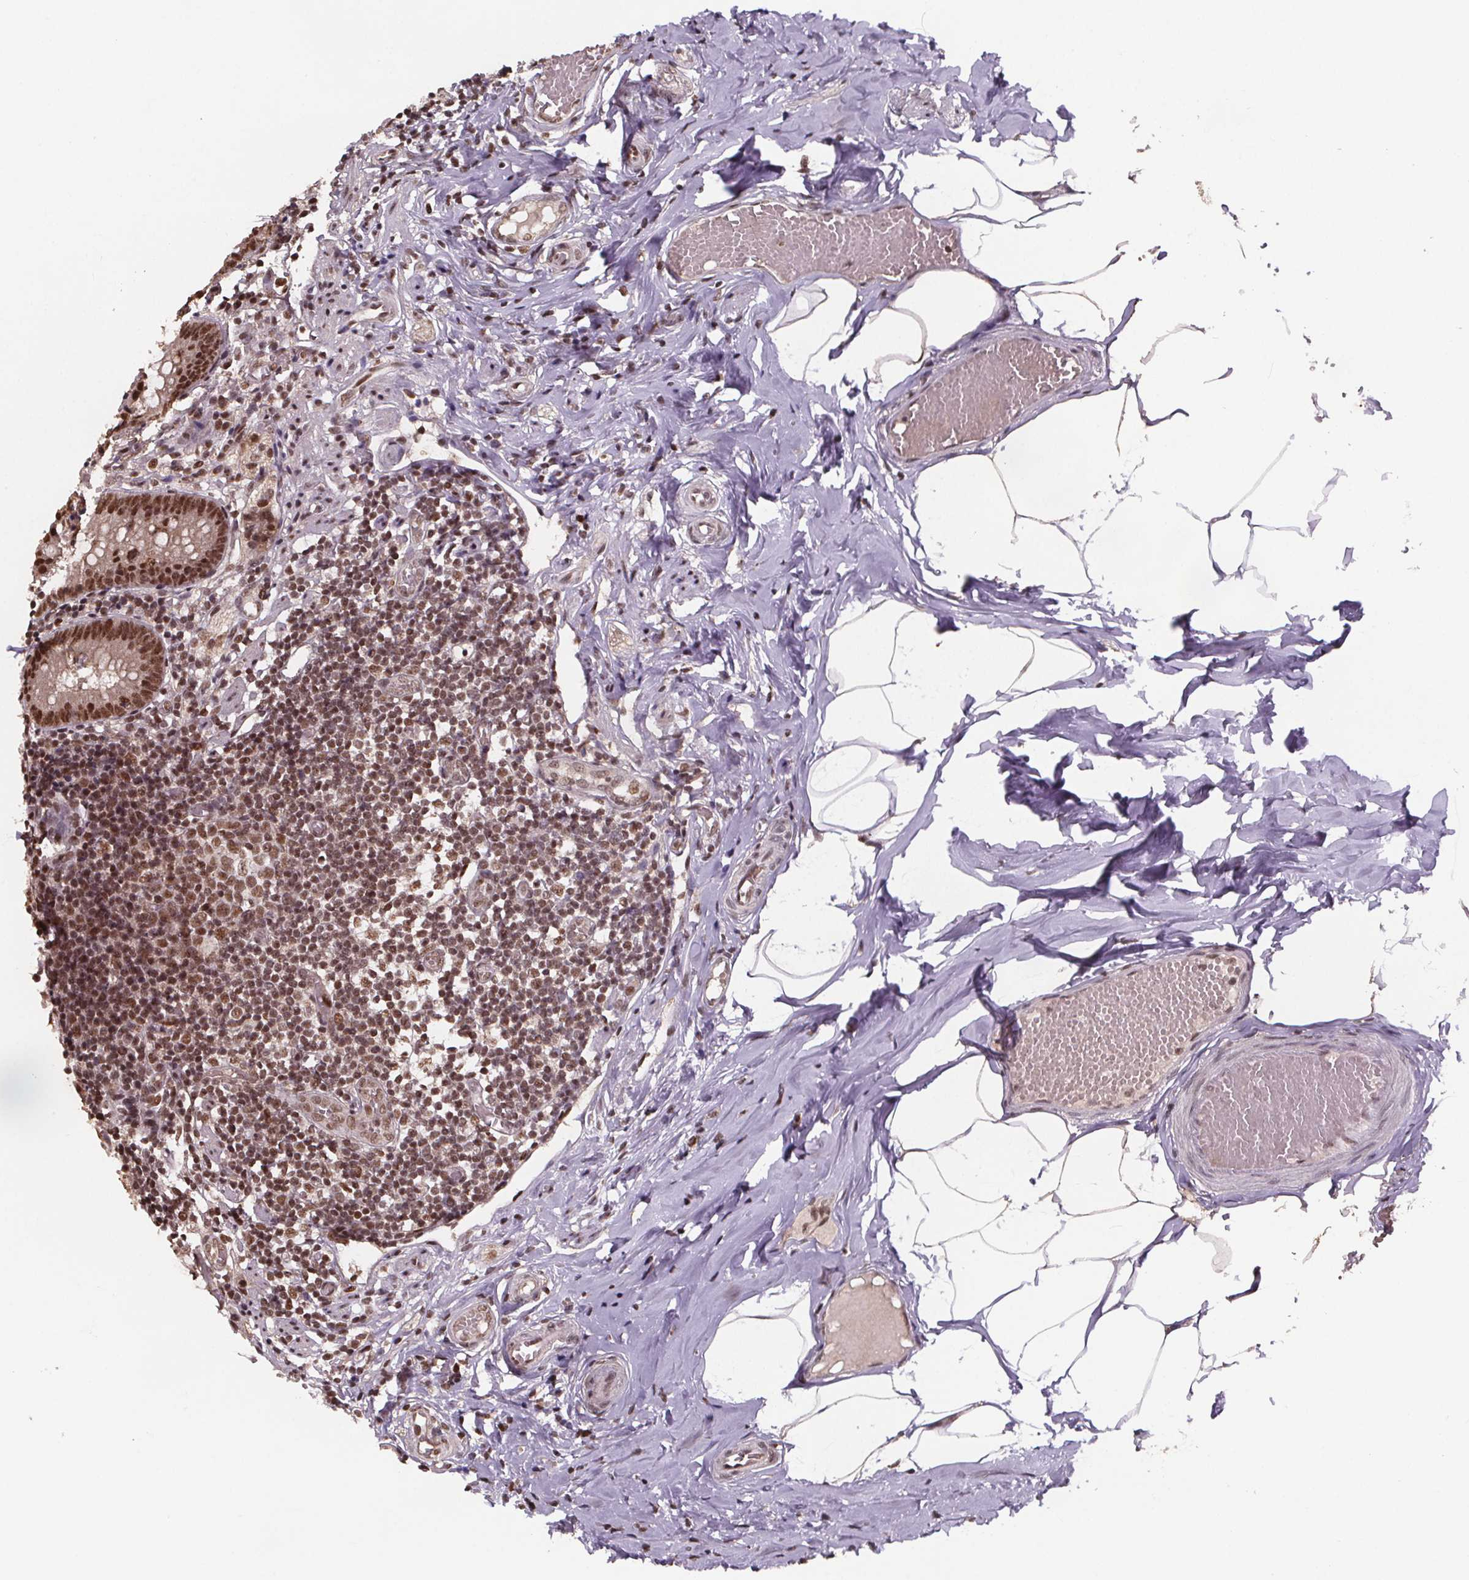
{"staining": {"intensity": "moderate", "quantity": ">75%", "location": "nuclear"}, "tissue": "appendix", "cell_type": "Glandular cells", "image_type": "normal", "snomed": [{"axis": "morphology", "description": "Normal tissue, NOS"}, {"axis": "topography", "description": "Appendix"}], "caption": "The histopathology image exhibits staining of normal appendix, revealing moderate nuclear protein staining (brown color) within glandular cells.", "gene": "JARID2", "patient": {"sex": "female", "age": 32}}